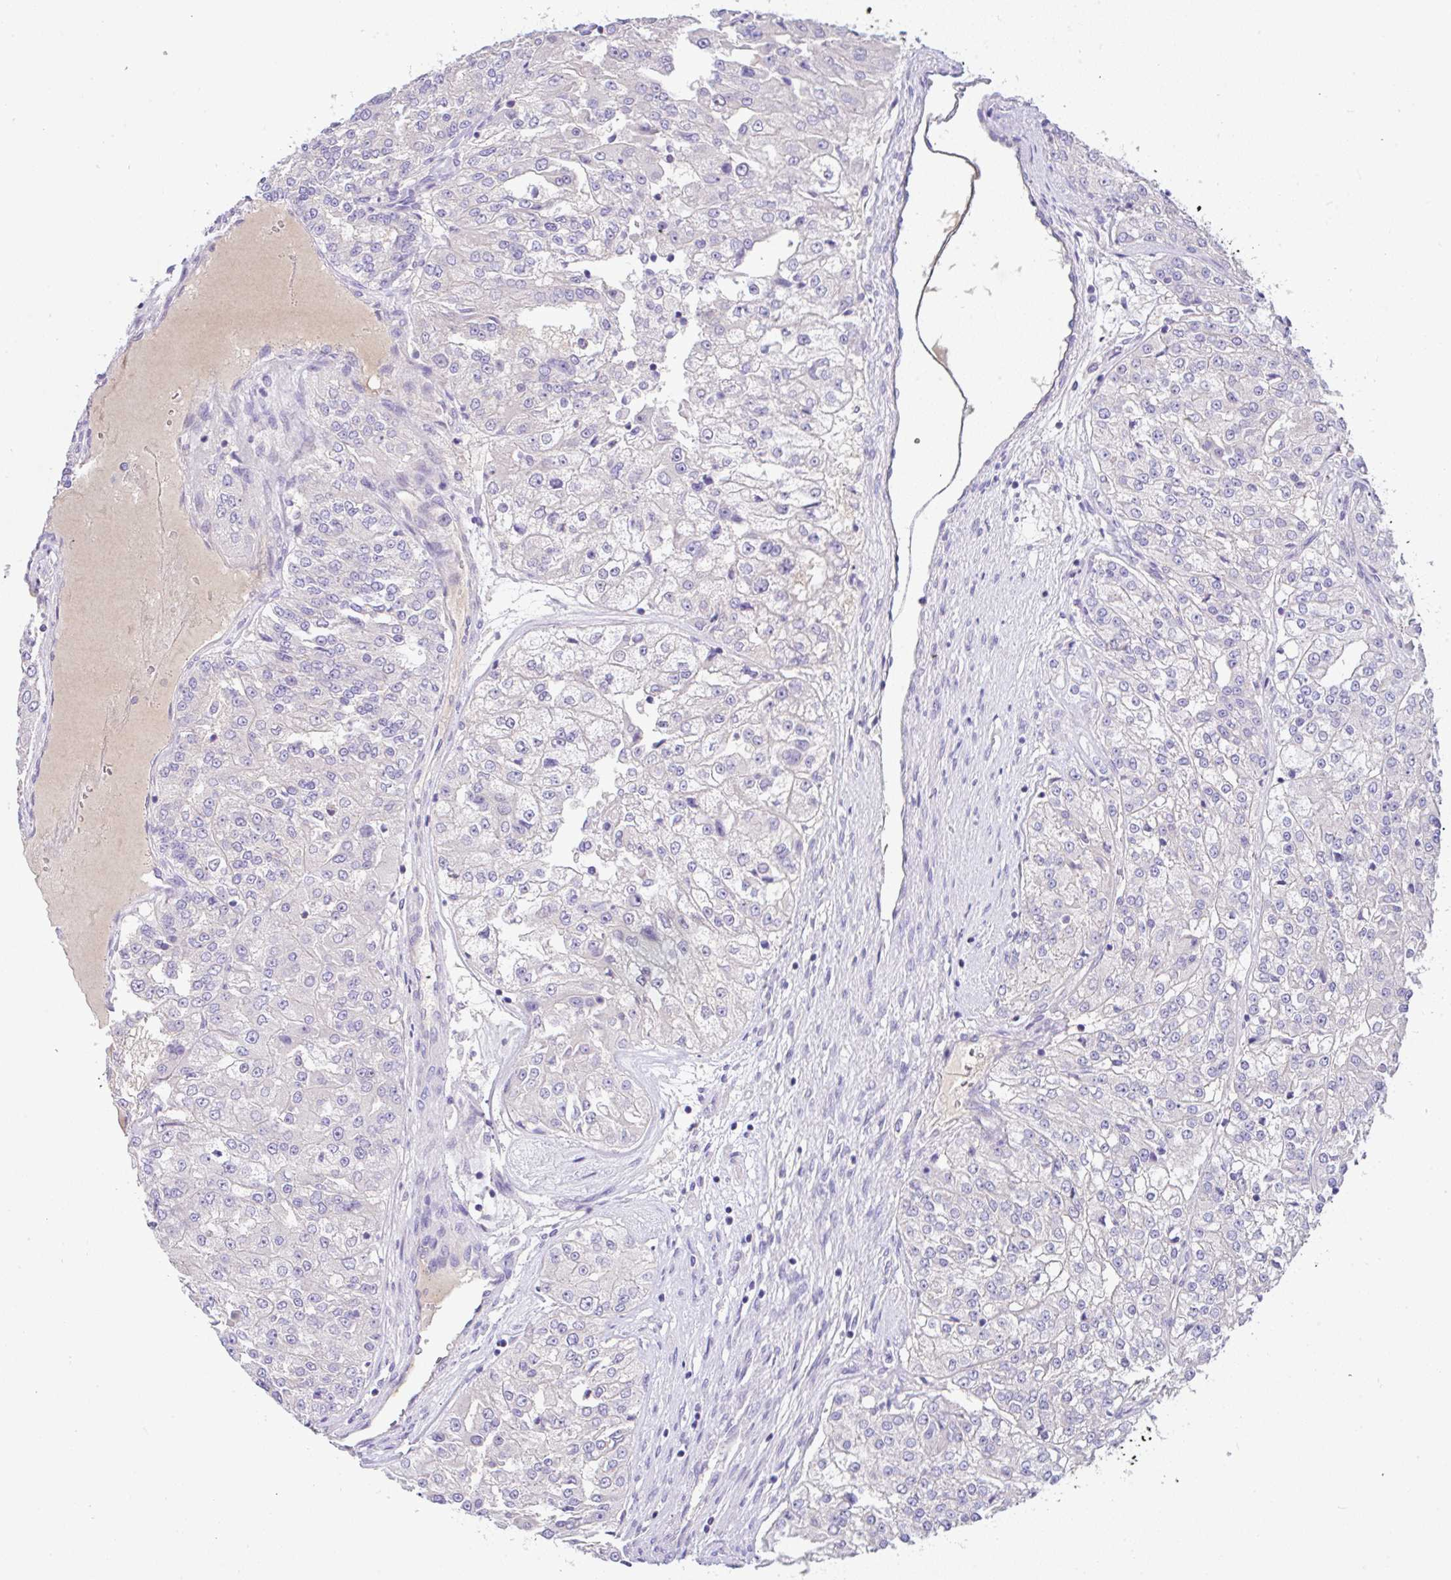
{"staining": {"intensity": "negative", "quantity": "none", "location": "none"}, "tissue": "renal cancer", "cell_type": "Tumor cells", "image_type": "cancer", "snomed": [{"axis": "morphology", "description": "Adenocarcinoma, NOS"}, {"axis": "topography", "description": "Kidney"}], "caption": "IHC histopathology image of neoplastic tissue: renal adenocarcinoma stained with DAB shows no significant protein positivity in tumor cells.", "gene": "SERPINE3", "patient": {"sex": "female", "age": 63}}